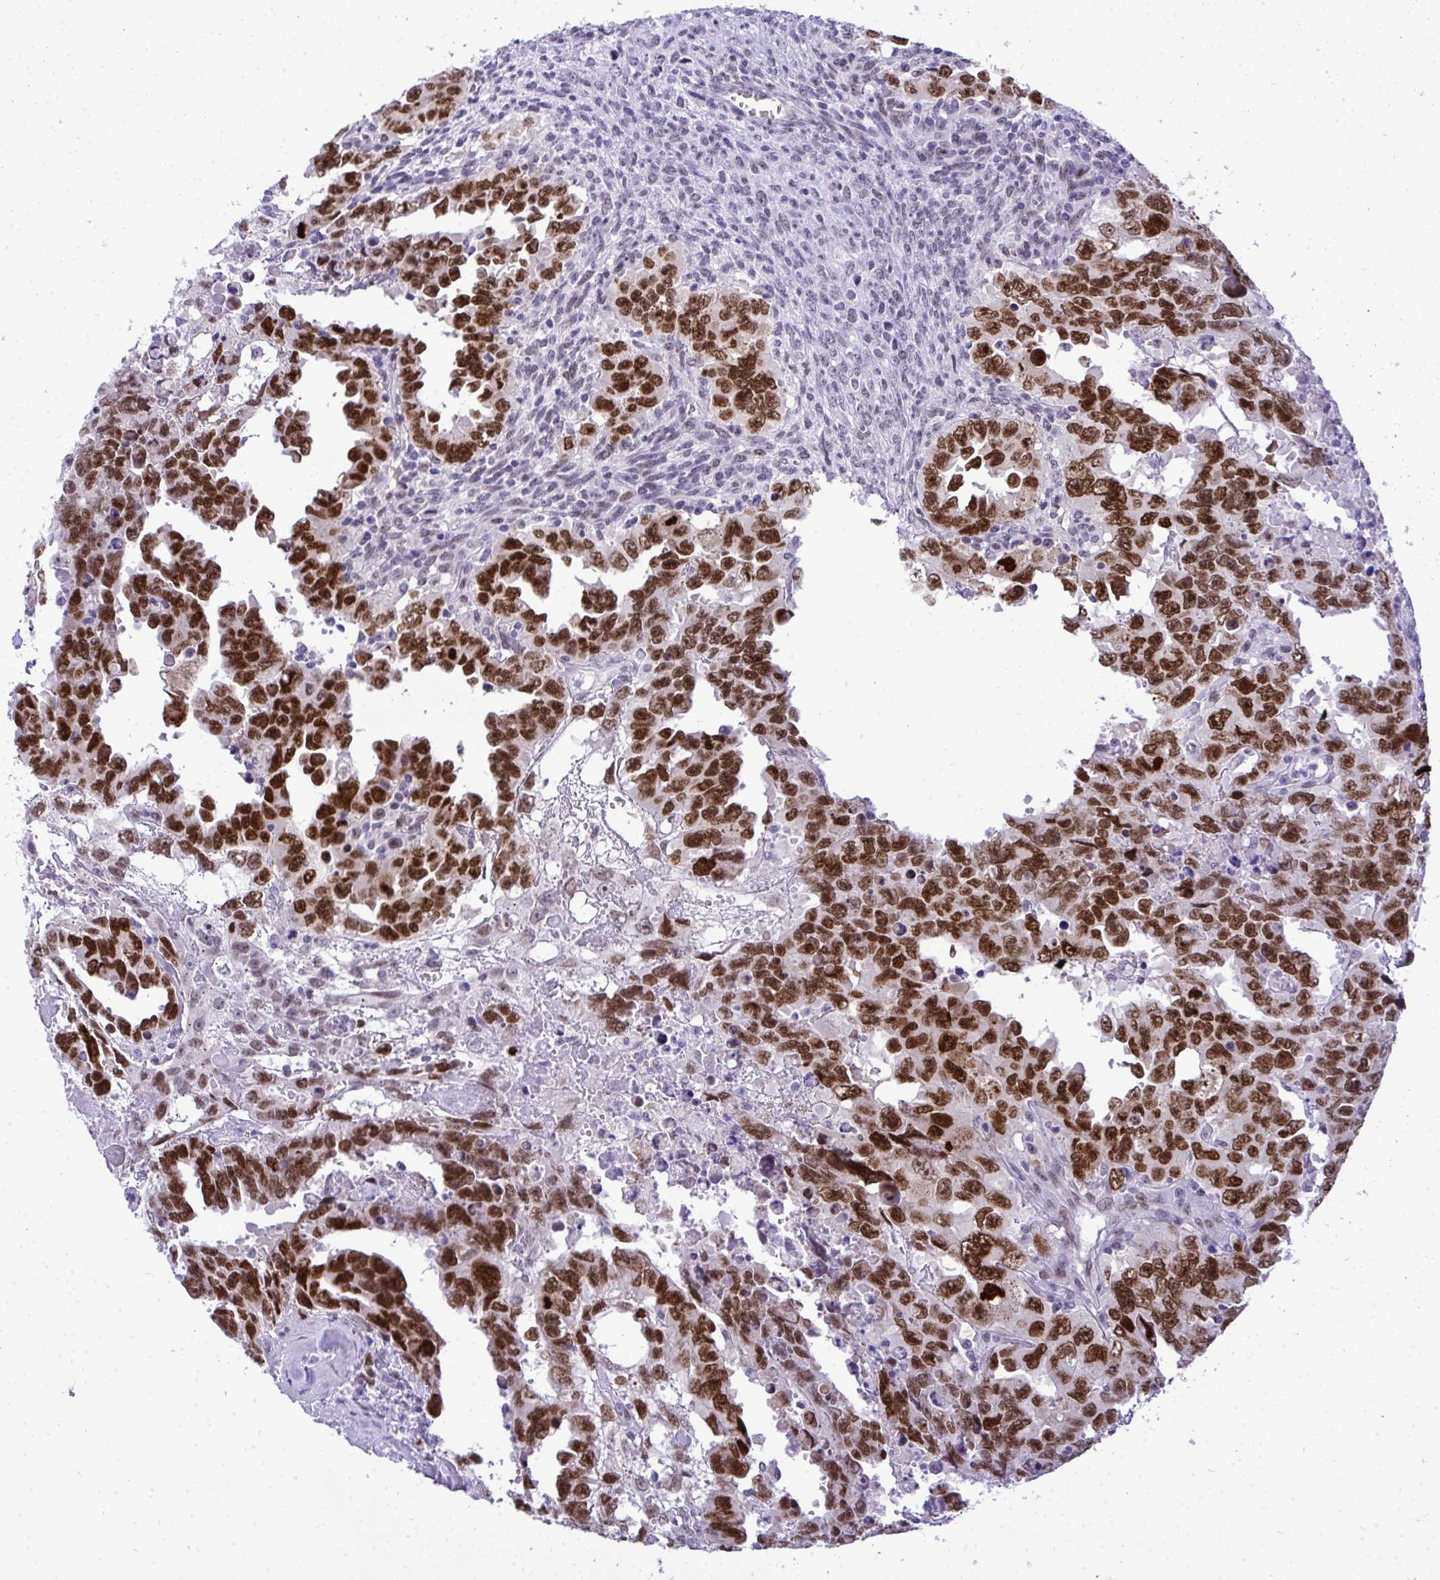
{"staining": {"intensity": "strong", "quantity": ">75%", "location": "nuclear"}, "tissue": "testis cancer", "cell_type": "Tumor cells", "image_type": "cancer", "snomed": [{"axis": "morphology", "description": "Carcinoma, Embryonal, NOS"}, {"axis": "topography", "description": "Testis"}], "caption": "A brown stain shows strong nuclear expression of a protein in human testis cancer (embryonal carcinoma) tumor cells.", "gene": "TEAD4", "patient": {"sex": "male", "age": 24}}